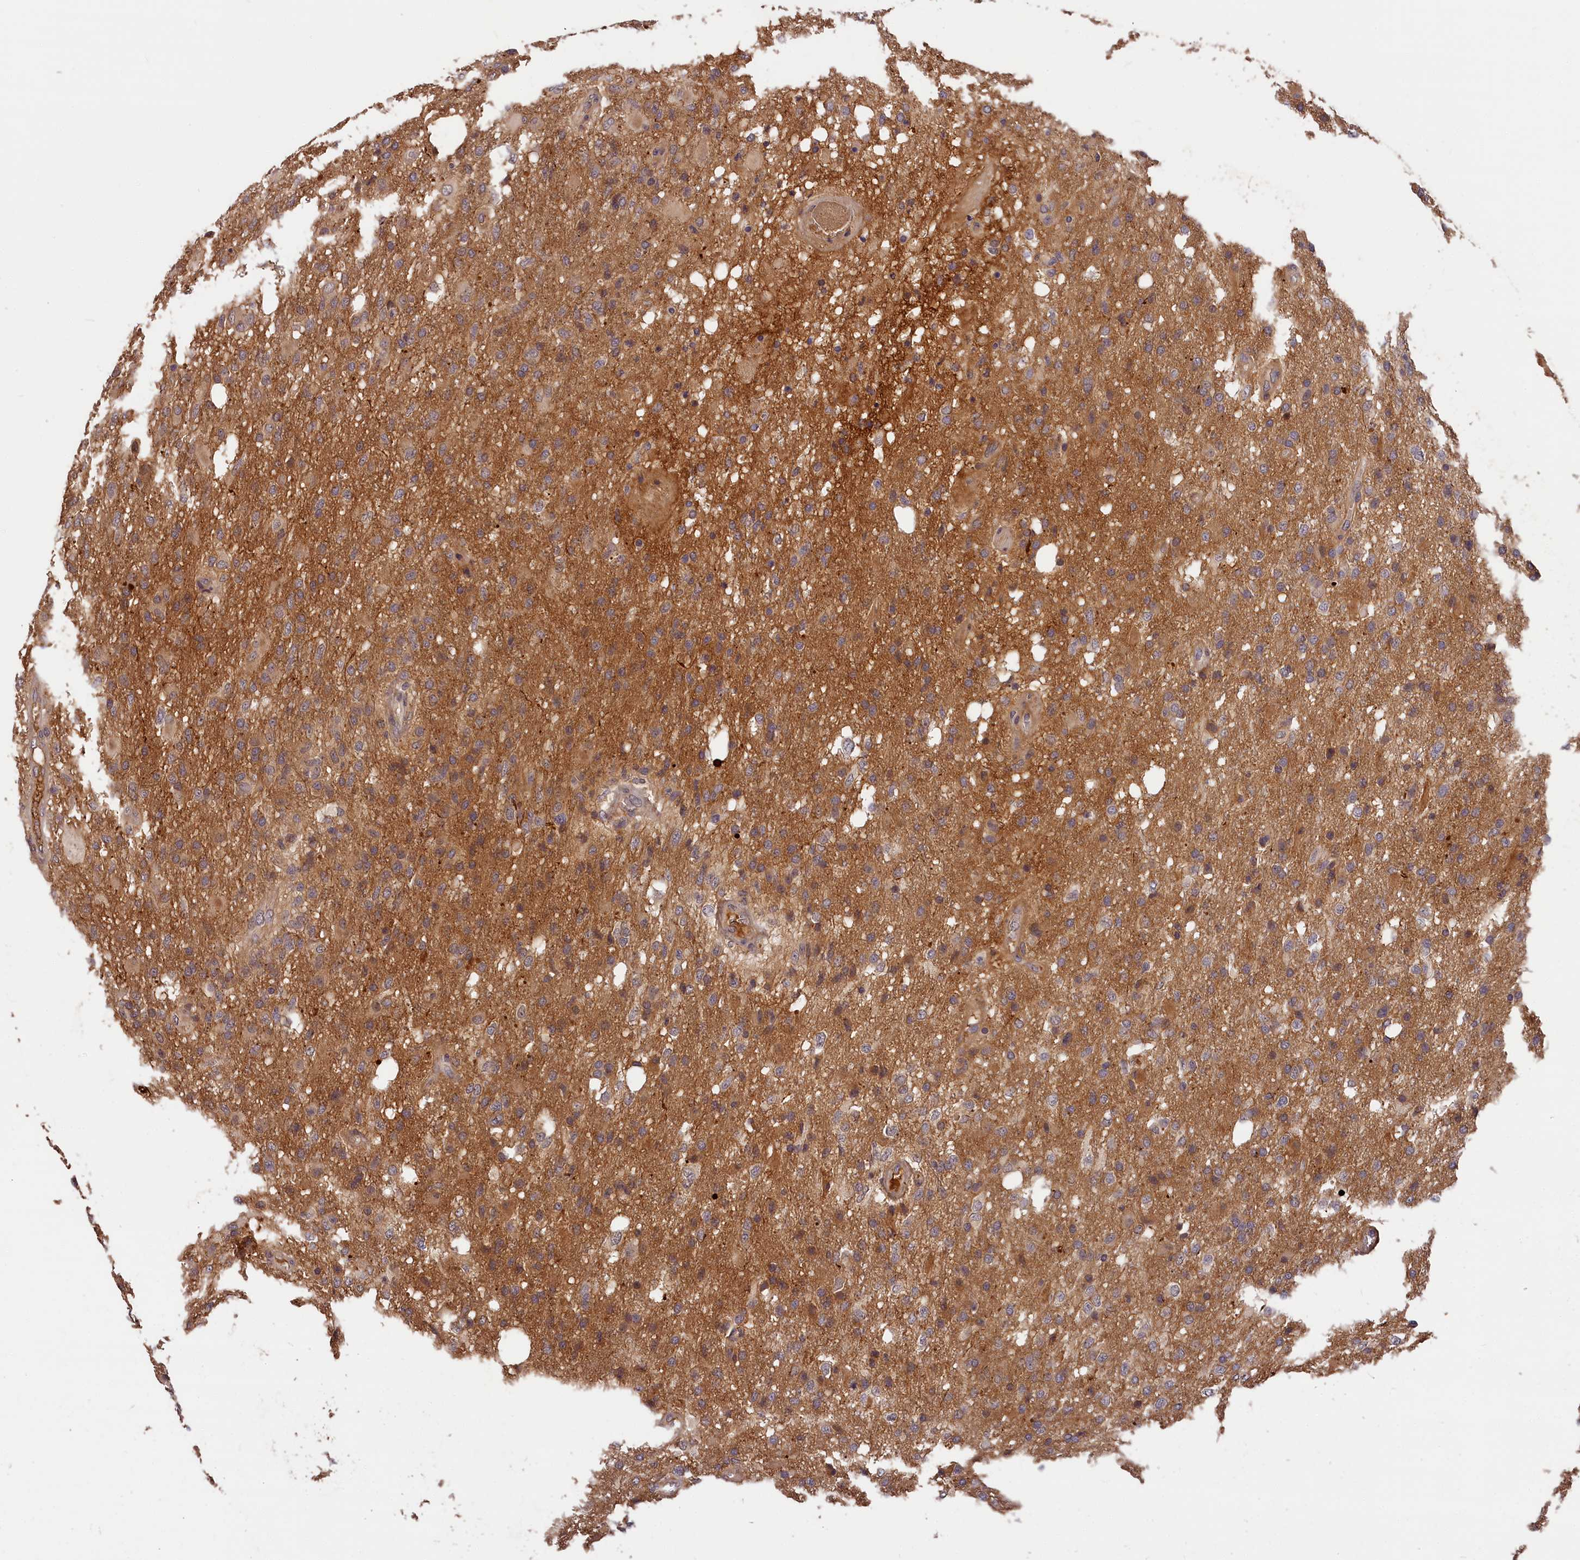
{"staining": {"intensity": "weak", "quantity": "25%-75%", "location": "cytoplasmic/membranous"}, "tissue": "glioma", "cell_type": "Tumor cells", "image_type": "cancer", "snomed": [{"axis": "morphology", "description": "Glioma, malignant, High grade"}, {"axis": "topography", "description": "Brain"}], "caption": "Tumor cells exhibit low levels of weak cytoplasmic/membranous expression in about 25%-75% of cells in glioma. Nuclei are stained in blue.", "gene": "ITIH1", "patient": {"sex": "female", "age": 74}}